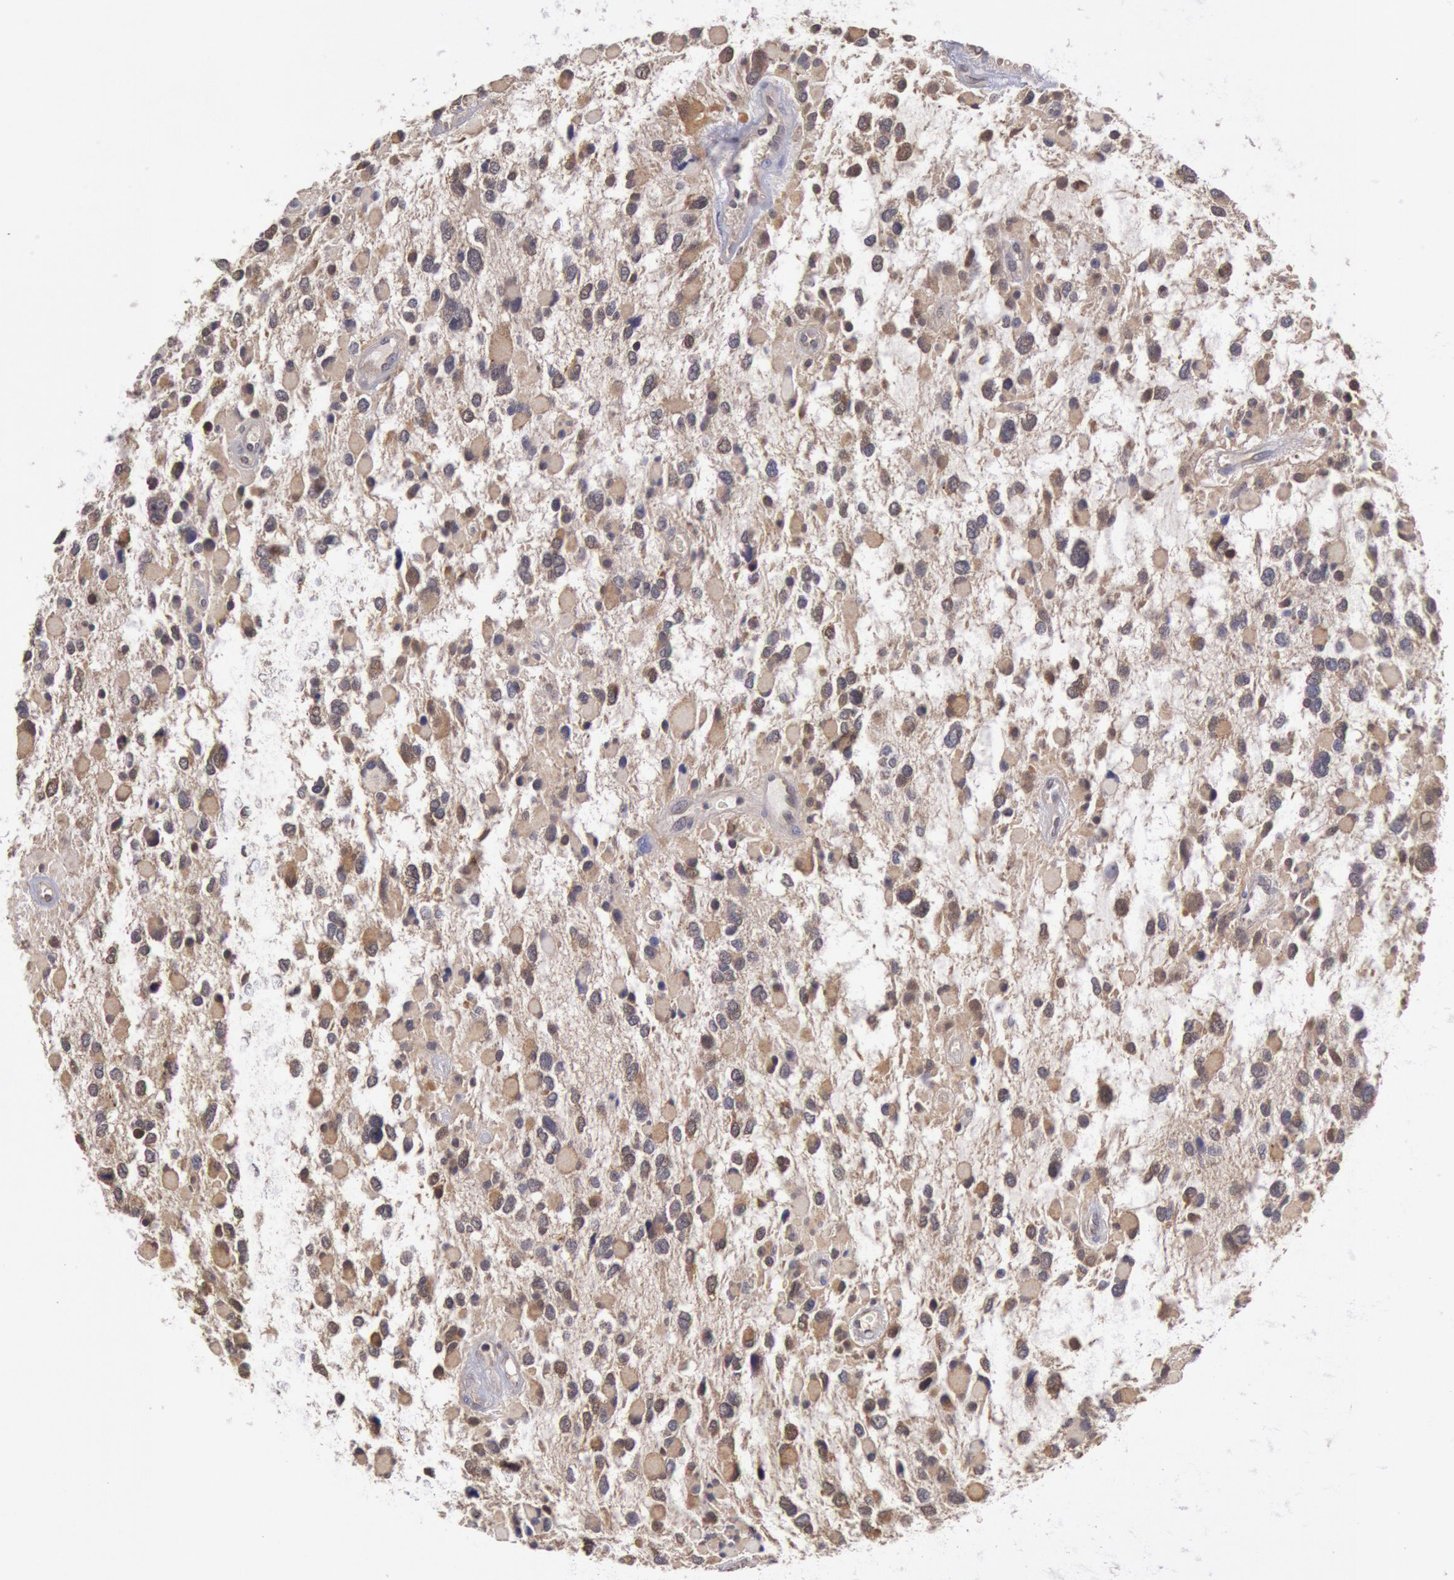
{"staining": {"intensity": "weak", "quantity": "<25%", "location": "cytoplasmic/membranous"}, "tissue": "glioma", "cell_type": "Tumor cells", "image_type": "cancer", "snomed": [{"axis": "morphology", "description": "Glioma, malignant, High grade"}, {"axis": "topography", "description": "Brain"}], "caption": "The immunohistochemistry (IHC) histopathology image has no significant staining in tumor cells of high-grade glioma (malignant) tissue.", "gene": "MPST", "patient": {"sex": "female", "age": 37}}